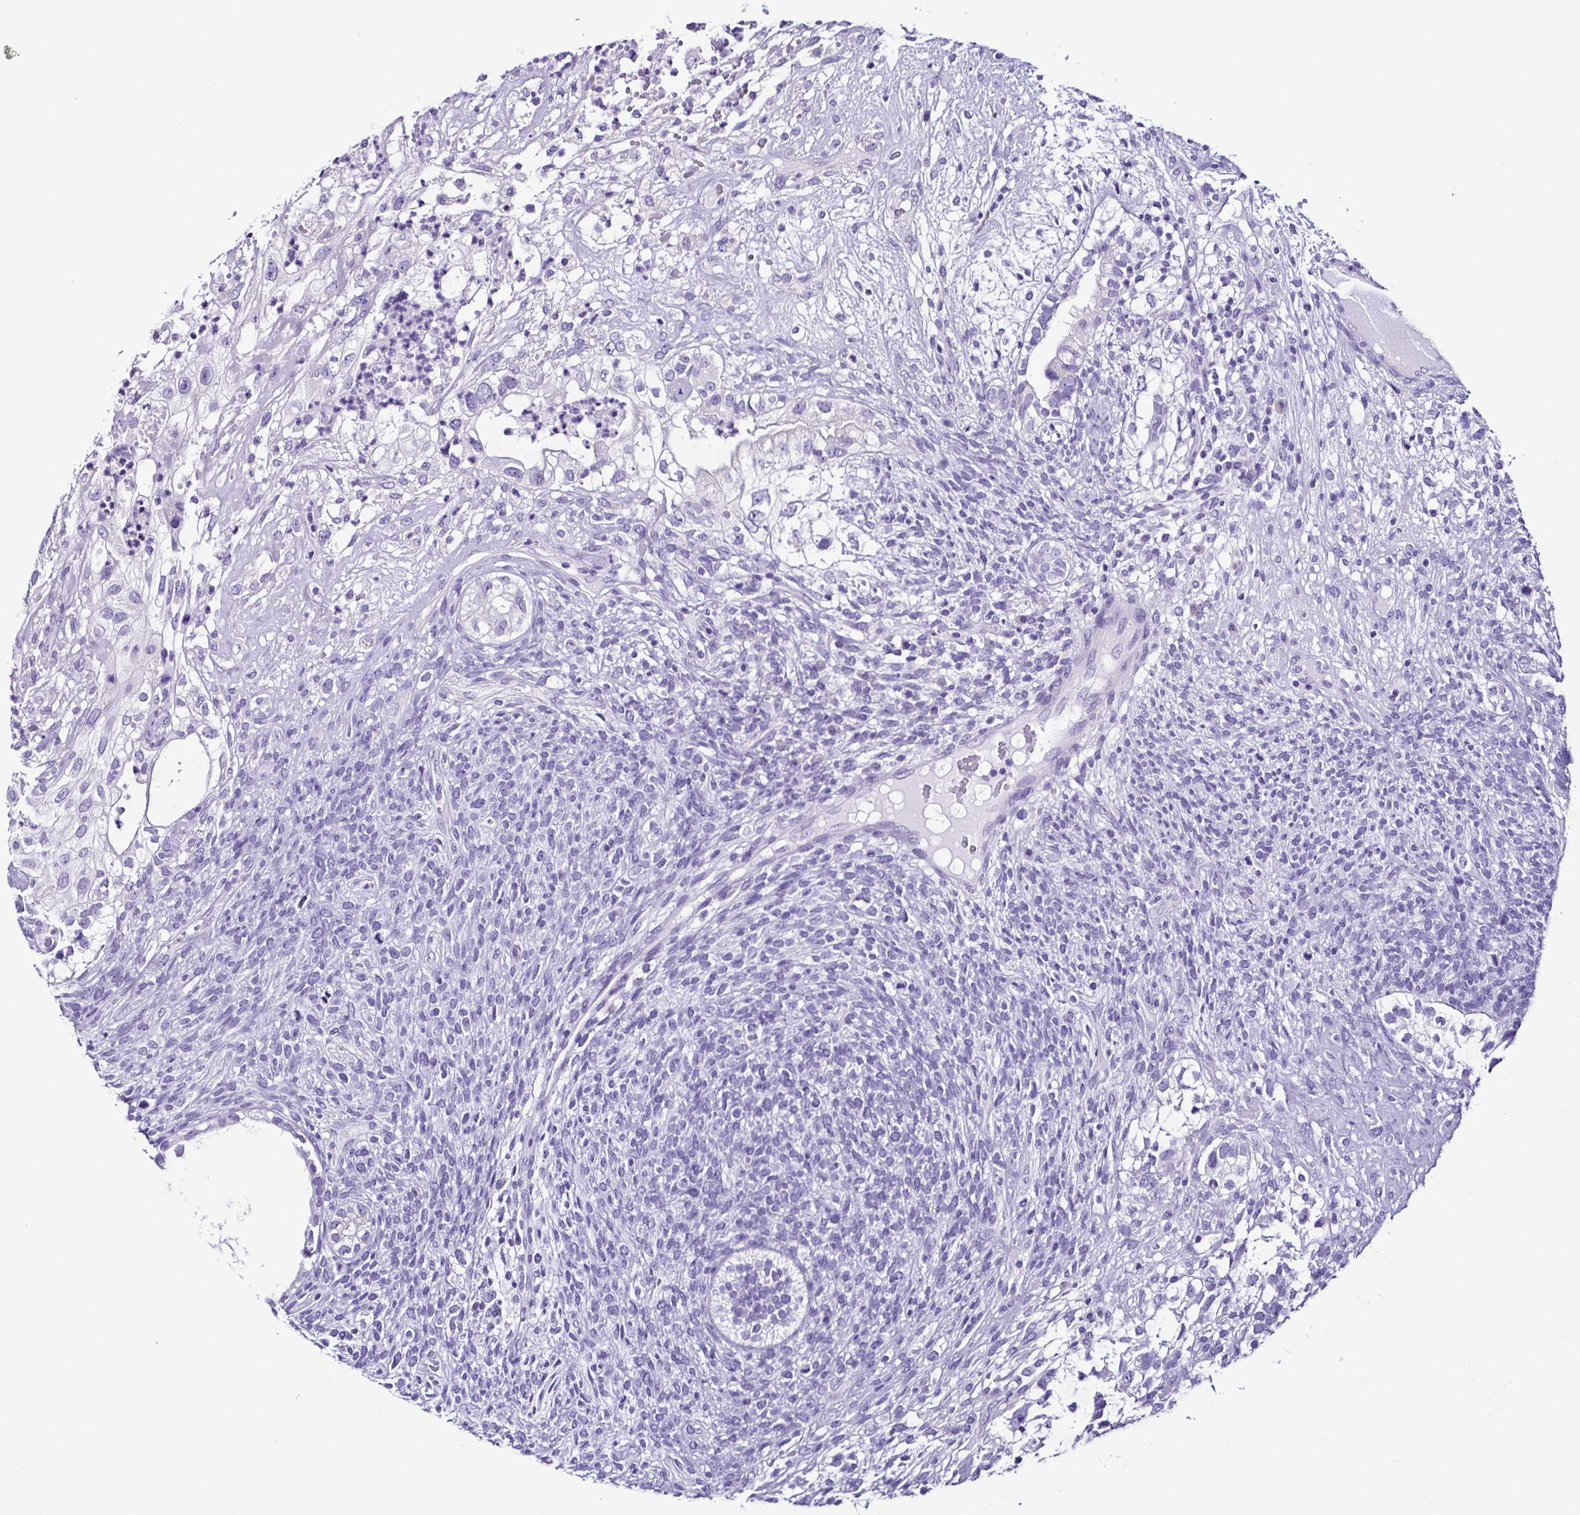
{"staining": {"intensity": "negative", "quantity": "none", "location": "none"}, "tissue": "testis cancer", "cell_type": "Tumor cells", "image_type": "cancer", "snomed": [{"axis": "morphology", "description": "Seminoma, NOS"}, {"axis": "morphology", "description": "Carcinoma, Embryonal, NOS"}, {"axis": "topography", "description": "Testis"}], "caption": "An immunohistochemistry micrograph of testis cancer is shown. There is no staining in tumor cells of testis cancer. (IHC, brightfield microscopy, high magnification).", "gene": "SRL", "patient": {"sex": "male", "age": 41}}